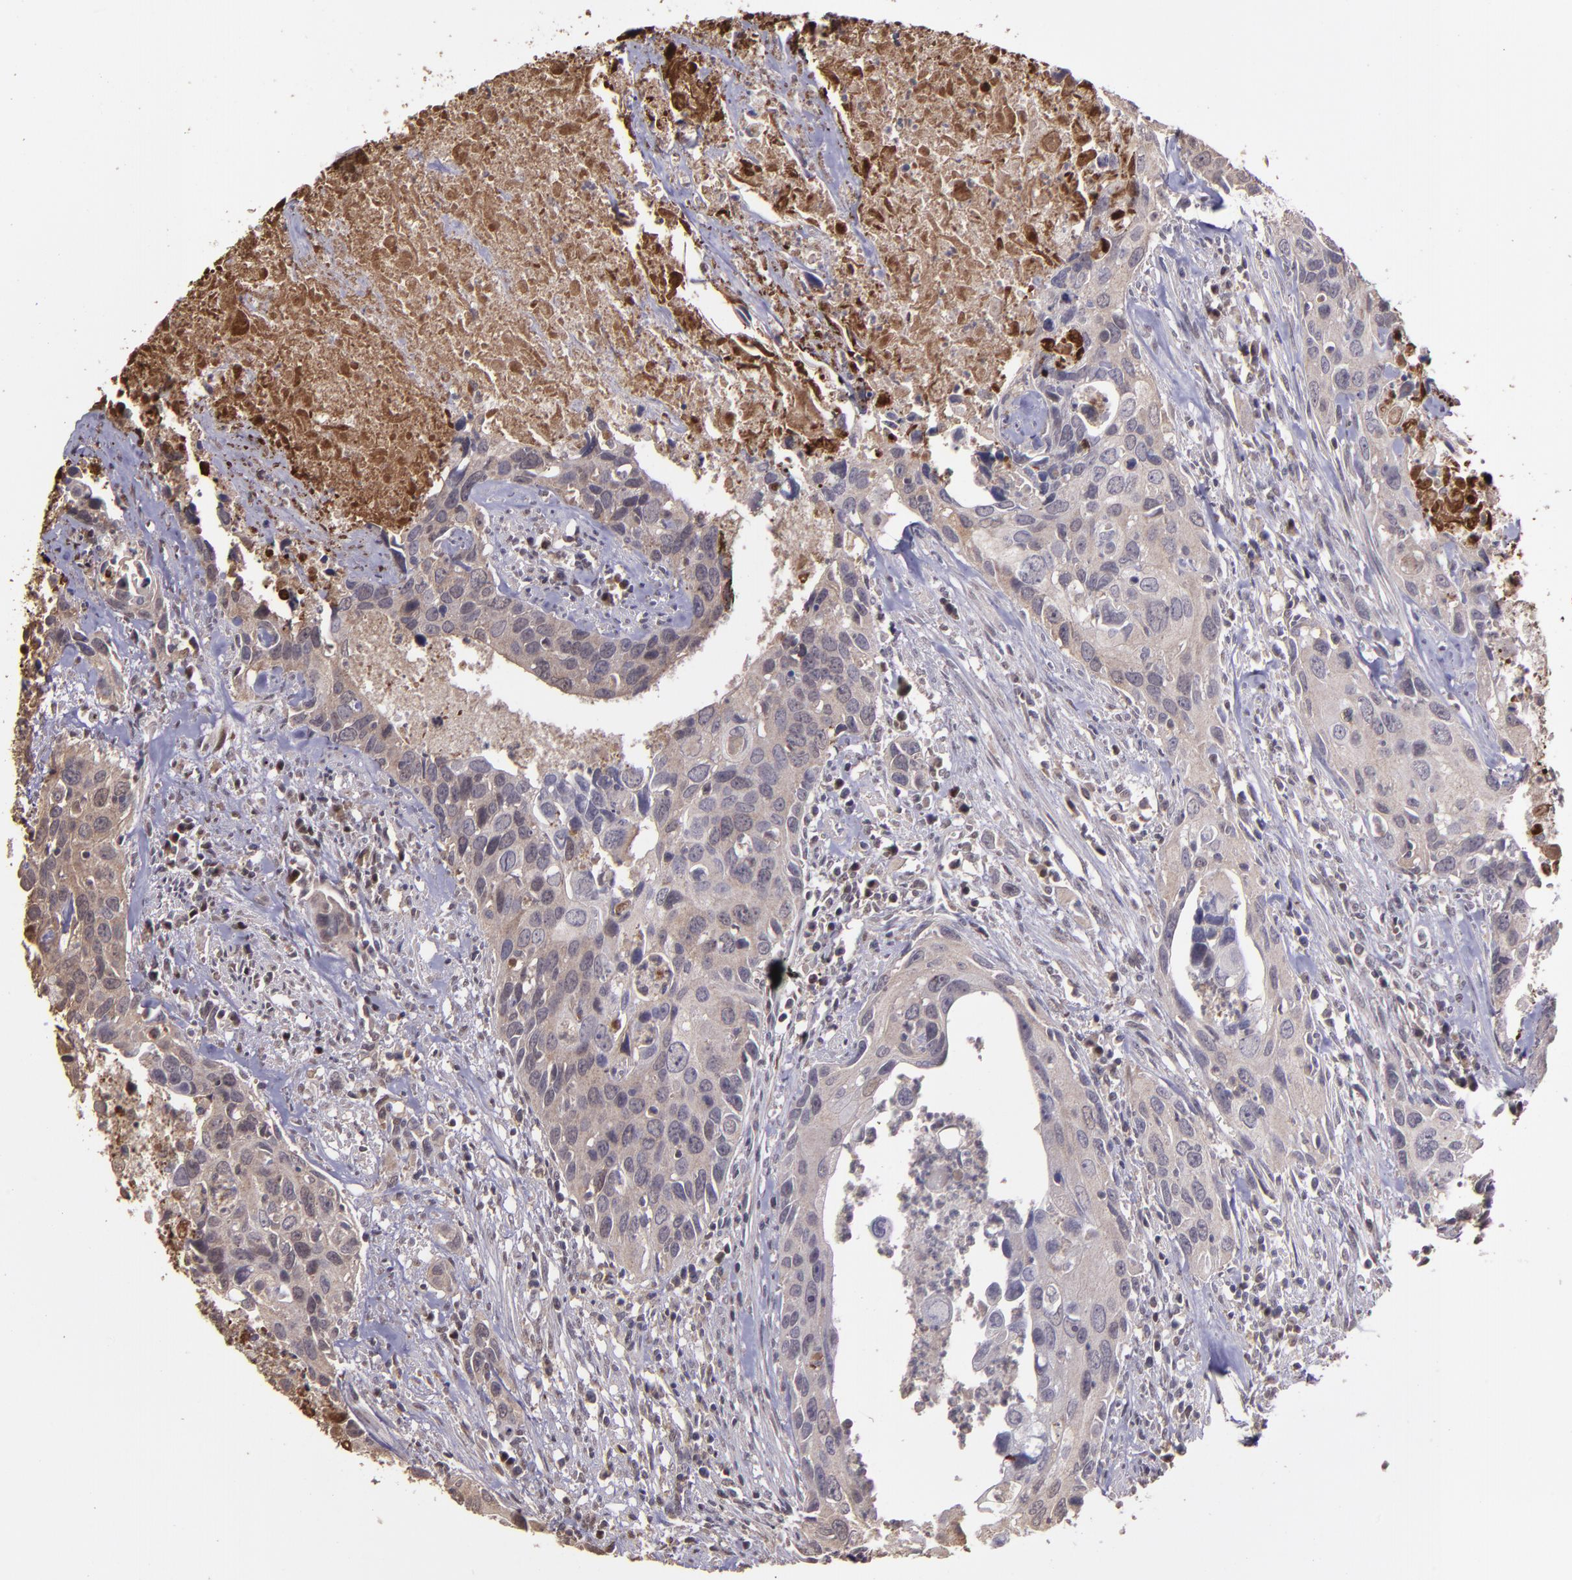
{"staining": {"intensity": "weak", "quantity": "25%-75%", "location": "cytoplasmic/membranous"}, "tissue": "urothelial cancer", "cell_type": "Tumor cells", "image_type": "cancer", "snomed": [{"axis": "morphology", "description": "Urothelial carcinoma, High grade"}, {"axis": "topography", "description": "Urinary bladder"}], "caption": "Brown immunohistochemical staining in high-grade urothelial carcinoma reveals weak cytoplasmic/membranous staining in approximately 25%-75% of tumor cells.", "gene": "SERPINF2", "patient": {"sex": "male", "age": 71}}